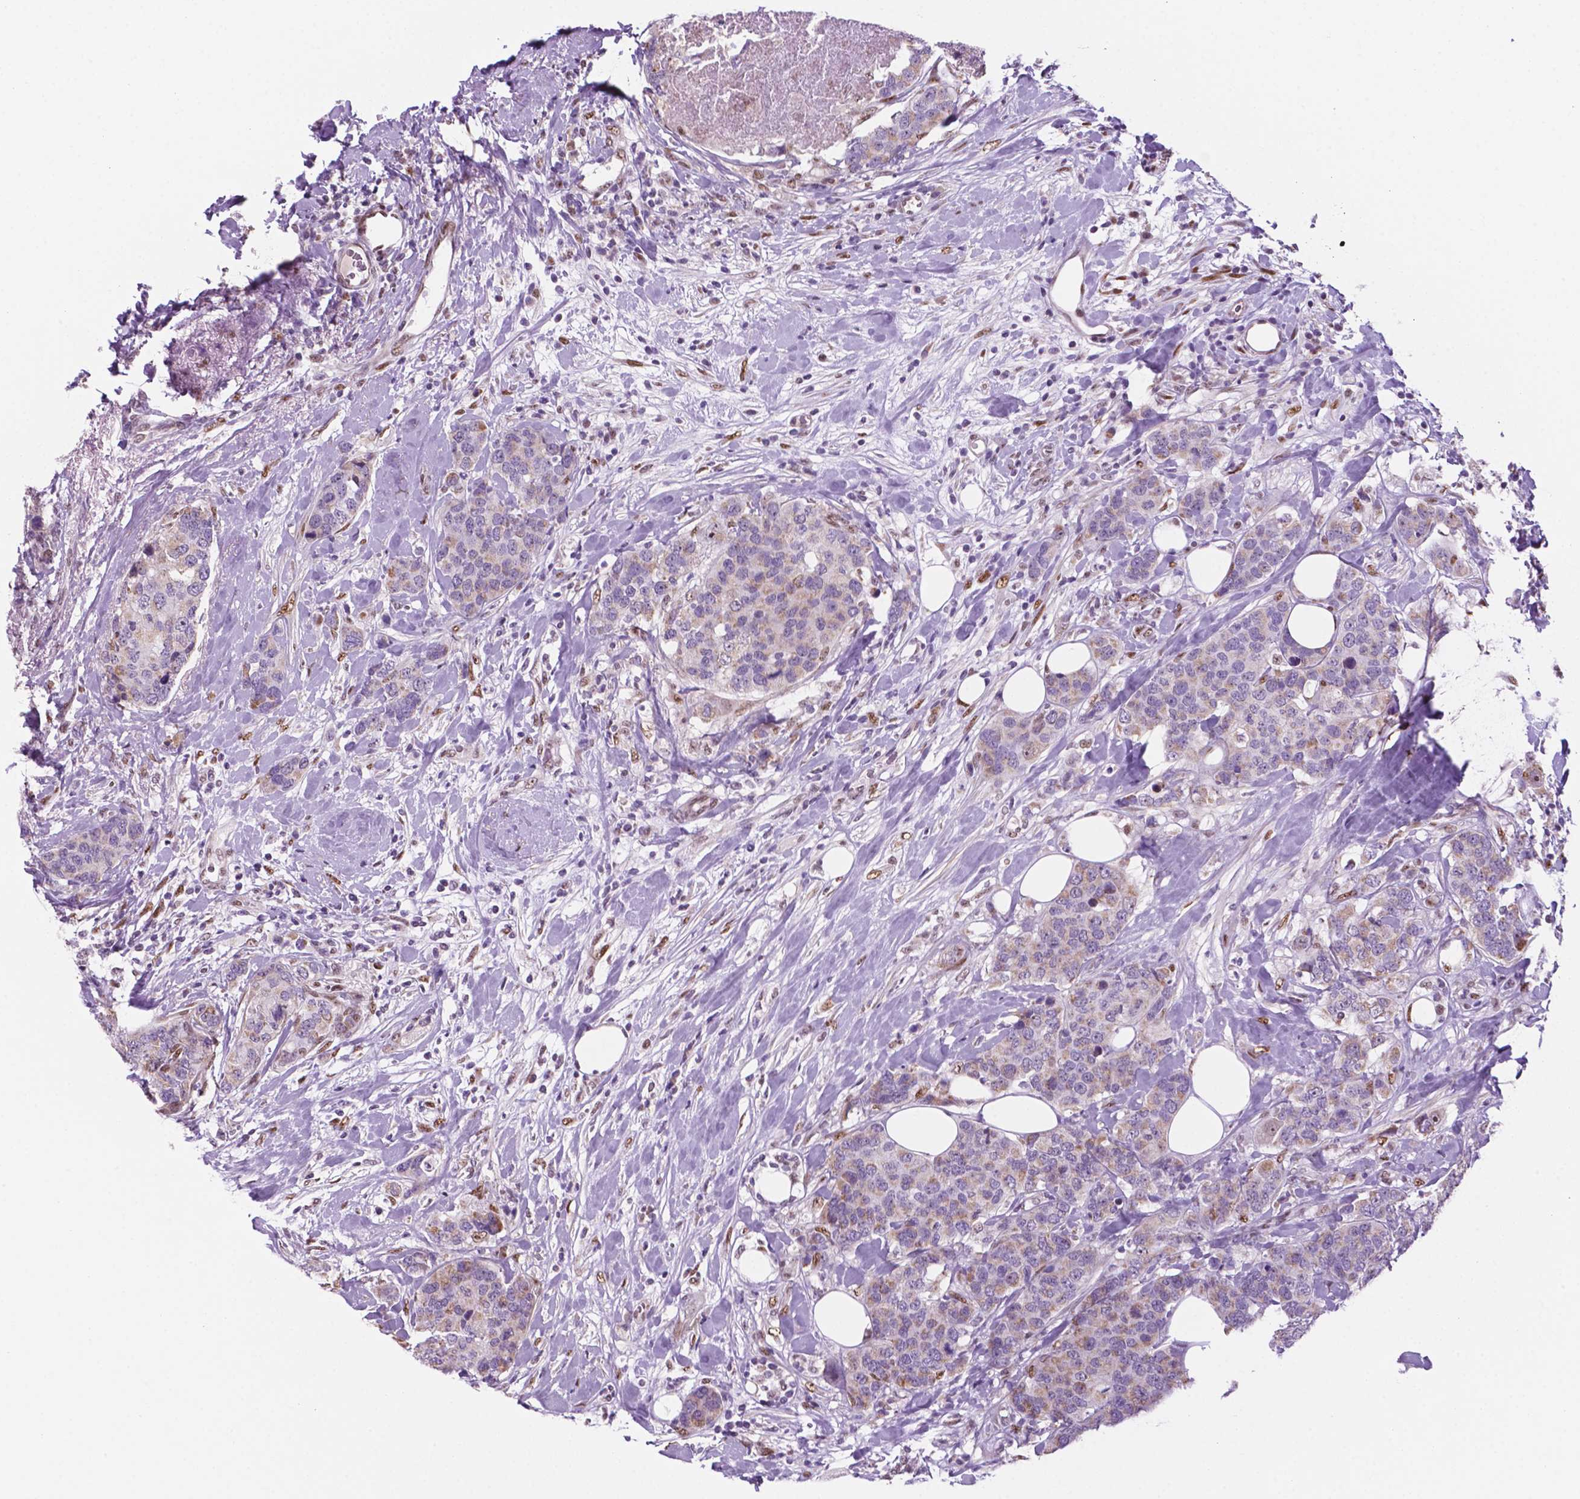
{"staining": {"intensity": "negative", "quantity": "none", "location": "none"}, "tissue": "breast cancer", "cell_type": "Tumor cells", "image_type": "cancer", "snomed": [{"axis": "morphology", "description": "Lobular carcinoma"}, {"axis": "topography", "description": "Breast"}], "caption": "There is no significant expression in tumor cells of breast cancer (lobular carcinoma). (DAB IHC visualized using brightfield microscopy, high magnification).", "gene": "C18orf21", "patient": {"sex": "female", "age": 59}}